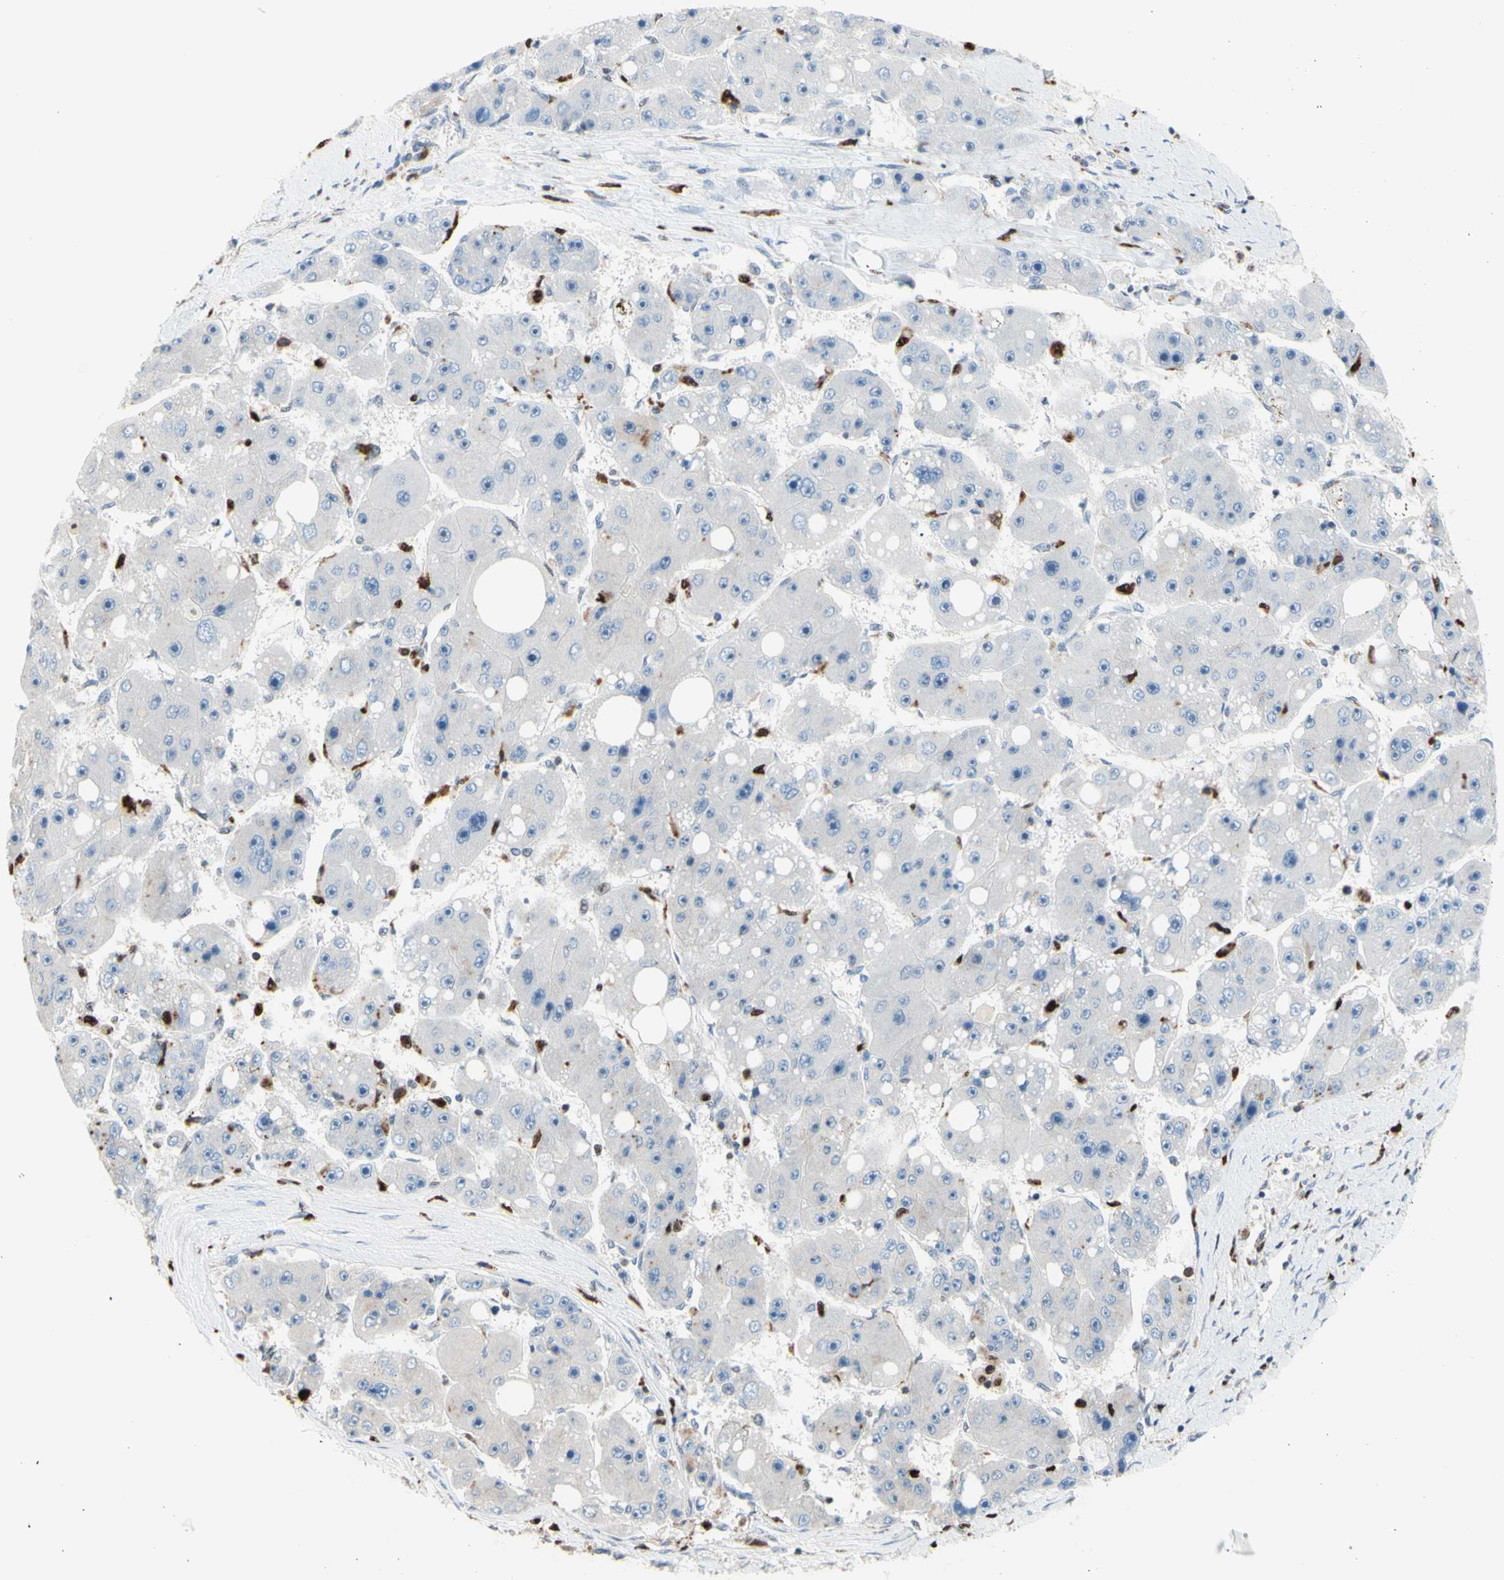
{"staining": {"intensity": "negative", "quantity": "none", "location": "none"}, "tissue": "liver cancer", "cell_type": "Tumor cells", "image_type": "cancer", "snomed": [{"axis": "morphology", "description": "Carcinoma, Hepatocellular, NOS"}, {"axis": "topography", "description": "Liver"}], "caption": "DAB (3,3'-diaminobenzidine) immunohistochemical staining of human liver cancer shows no significant staining in tumor cells.", "gene": "EED", "patient": {"sex": "female", "age": 61}}